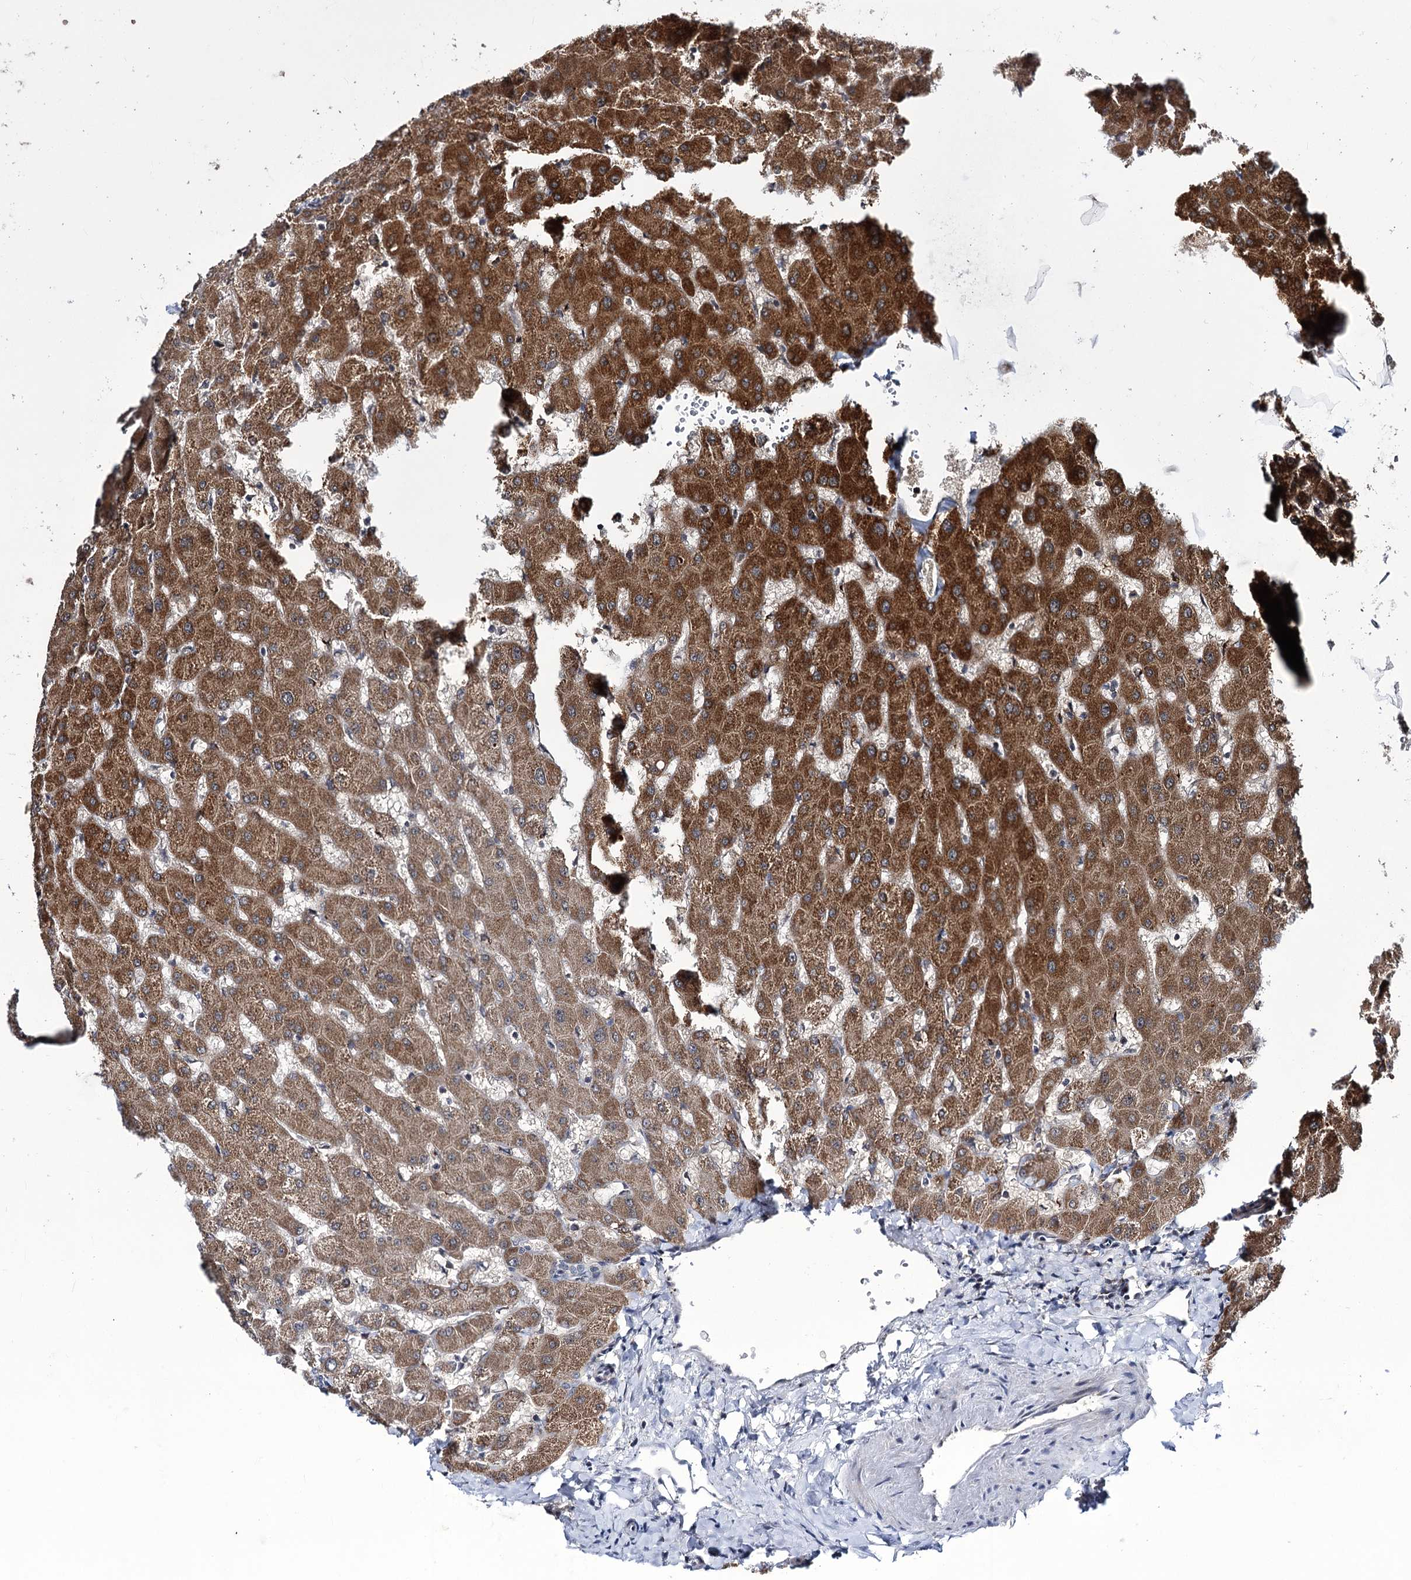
{"staining": {"intensity": "negative", "quantity": "none", "location": "none"}, "tissue": "liver", "cell_type": "Cholangiocytes", "image_type": "normal", "snomed": [{"axis": "morphology", "description": "Normal tissue, NOS"}, {"axis": "topography", "description": "Liver"}], "caption": "High magnification brightfield microscopy of normal liver stained with DAB (brown) and counterstained with hematoxylin (blue): cholangiocytes show no significant staining. Nuclei are stained in blue.", "gene": "FAM53B", "patient": {"sex": "female", "age": 63}}